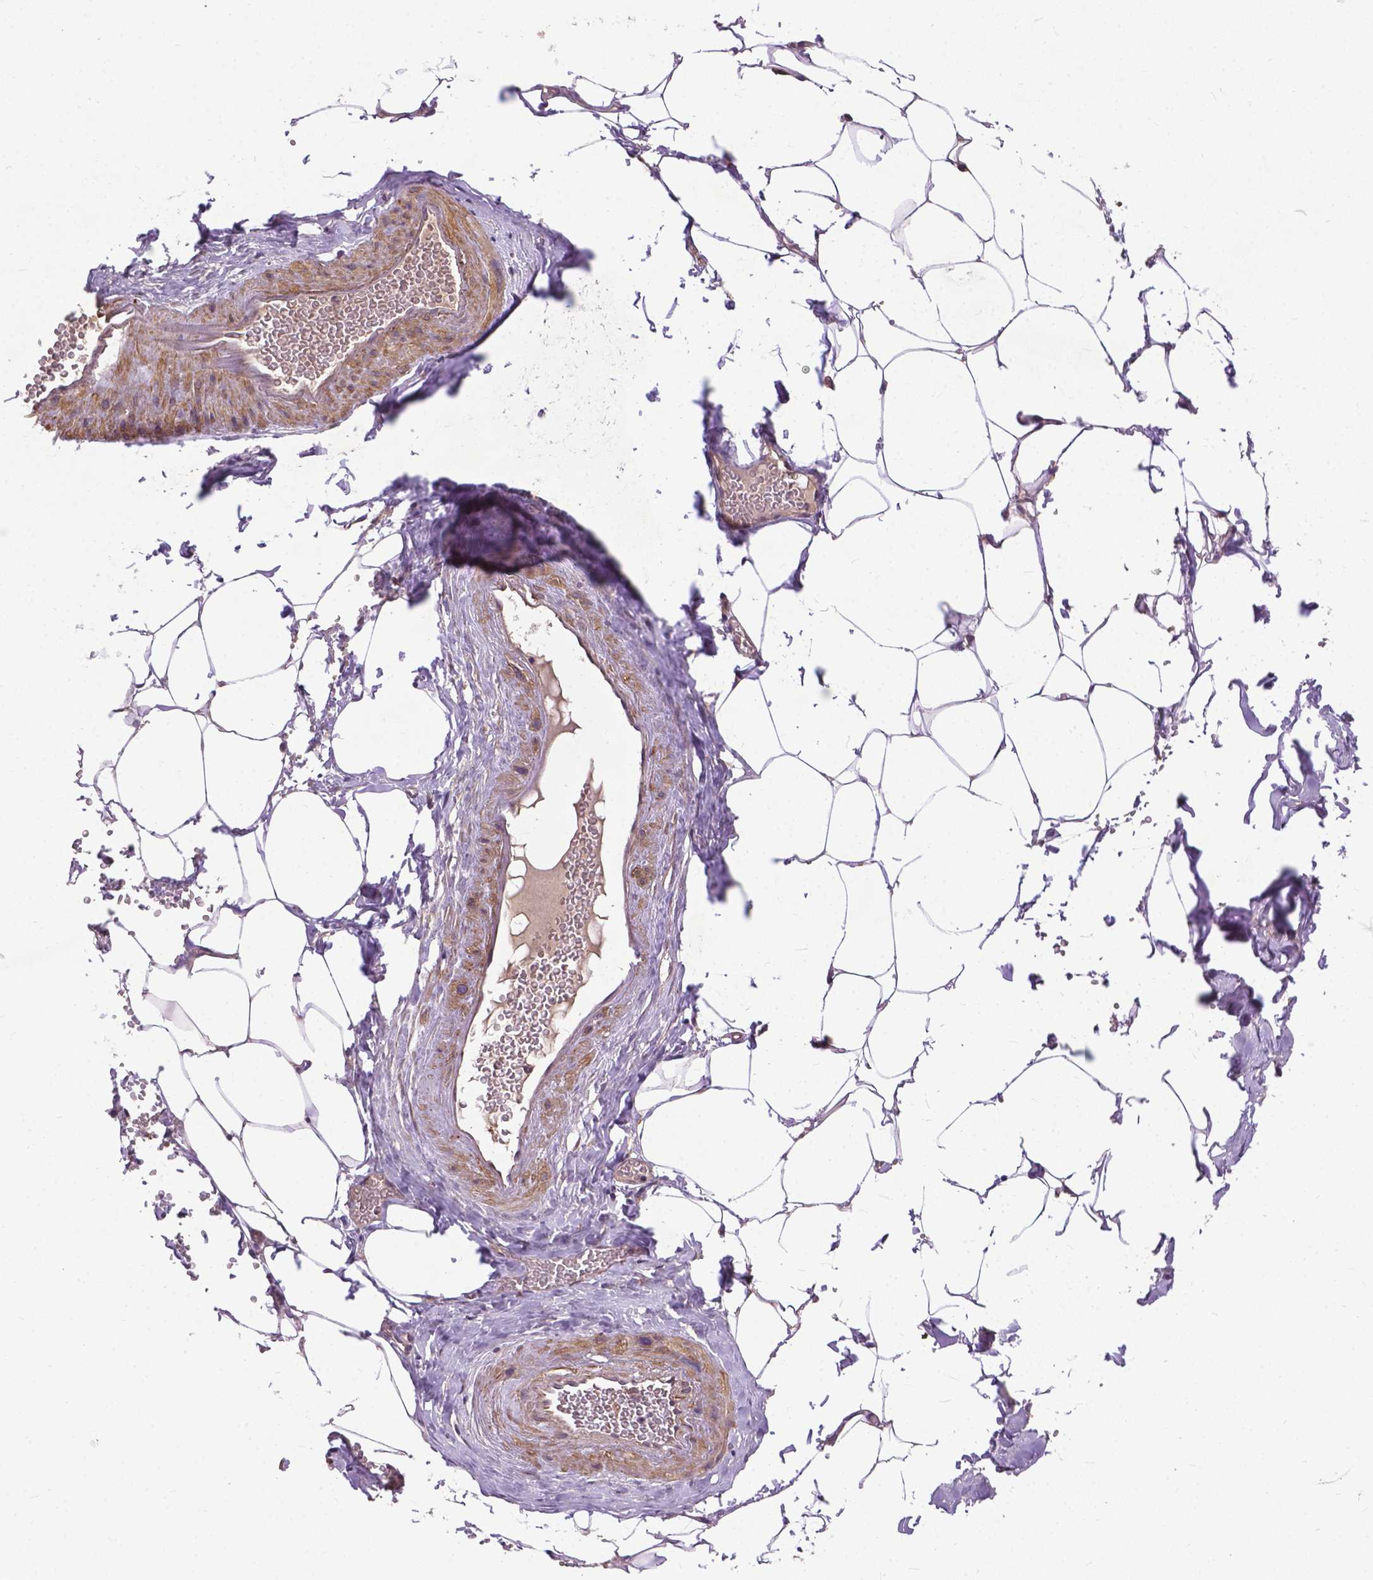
{"staining": {"intensity": "weak", "quantity": "25%-75%", "location": "cytoplasmic/membranous"}, "tissue": "adipose tissue", "cell_type": "Adipocytes", "image_type": "normal", "snomed": [{"axis": "morphology", "description": "Normal tissue, NOS"}, {"axis": "topography", "description": "Prostate"}, {"axis": "topography", "description": "Peripheral nerve tissue"}], "caption": "IHC (DAB) staining of benign adipose tissue exhibits weak cytoplasmic/membranous protein positivity in approximately 25%-75% of adipocytes. The protein of interest is shown in brown color, while the nuclei are stained blue.", "gene": "ZNF616", "patient": {"sex": "male", "age": 55}}